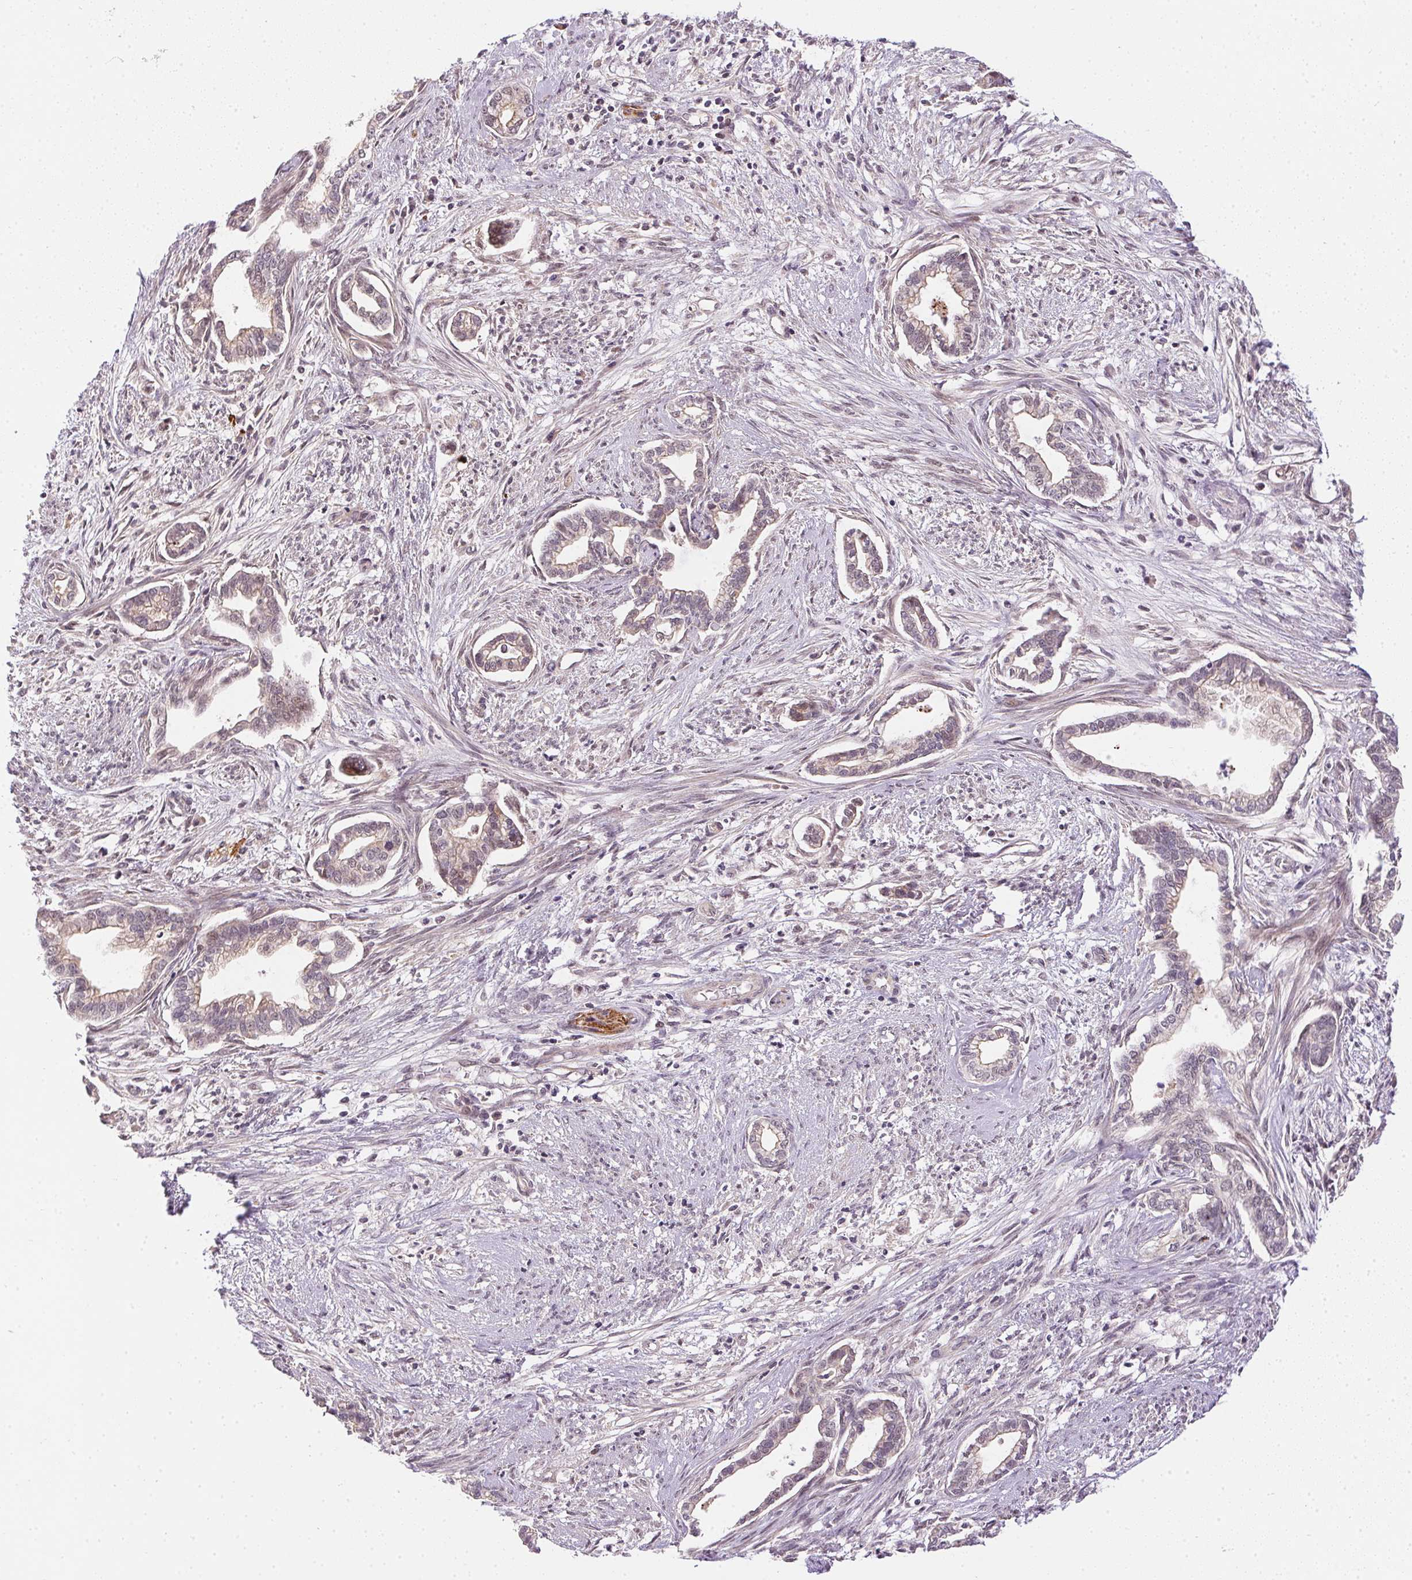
{"staining": {"intensity": "negative", "quantity": "none", "location": "none"}, "tissue": "cervical cancer", "cell_type": "Tumor cells", "image_type": "cancer", "snomed": [{"axis": "morphology", "description": "Adenocarcinoma, NOS"}, {"axis": "topography", "description": "Cervix"}], "caption": "This is a histopathology image of IHC staining of cervical cancer, which shows no positivity in tumor cells.", "gene": "CFAP92", "patient": {"sex": "female", "age": 62}}